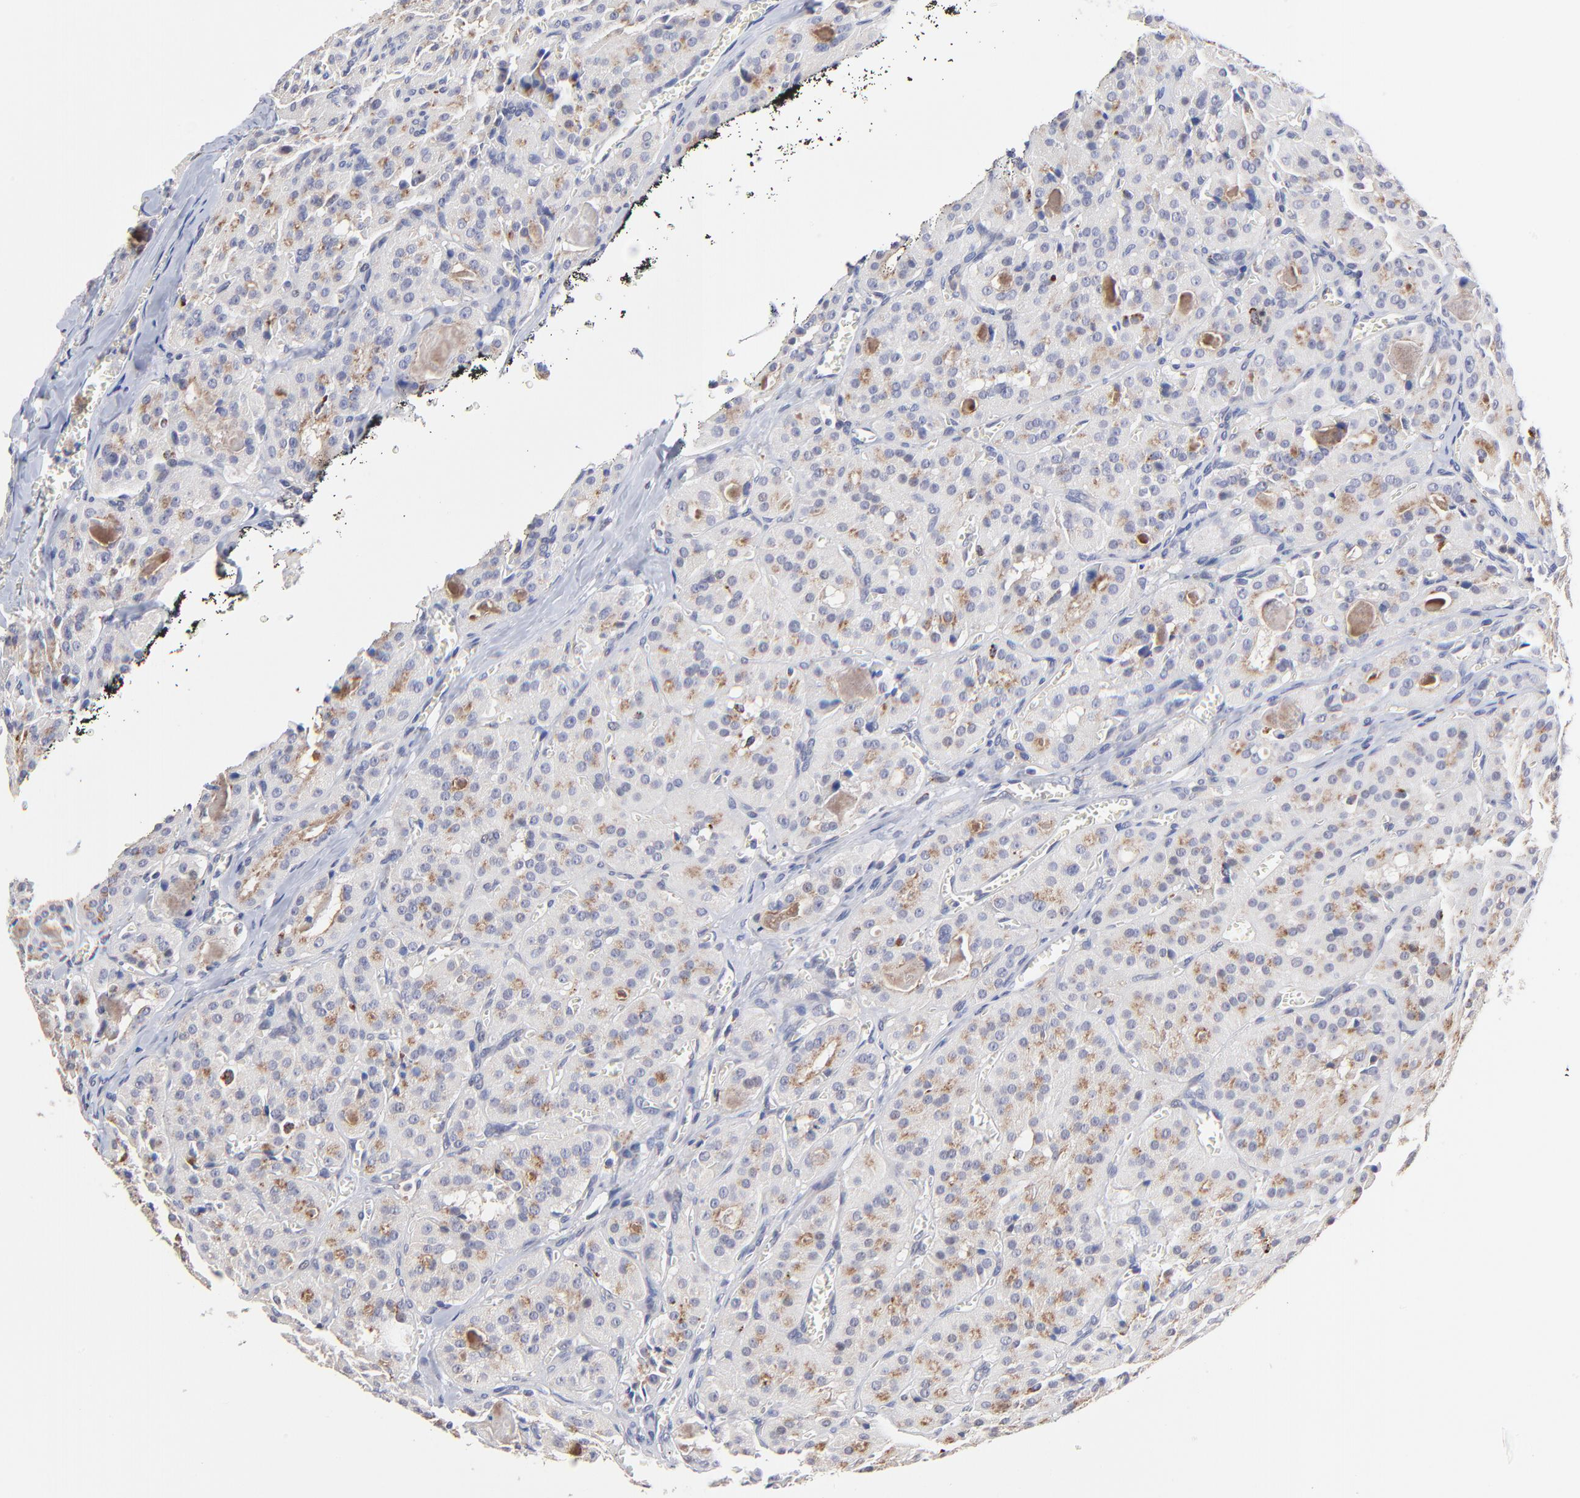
{"staining": {"intensity": "moderate", "quantity": "25%-75%", "location": "cytoplasmic/membranous"}, "tissue": "thyroid cancer", "cell_type": "Tumor cells", "image_type": "cancer", "snomed": [{"axis": "morphology", "description": "Carcinoma, NOS"}, {"axis": "topography", "description": "Thyroid gland"}], "caption": "Moderate cytoplasmic/membranous protein expression is present in about 25%-75% of tumor cells in thyroid cancer (carcinoma).", "gene": "PDE4B", "patient": {"sex": "male", "age": 76}}